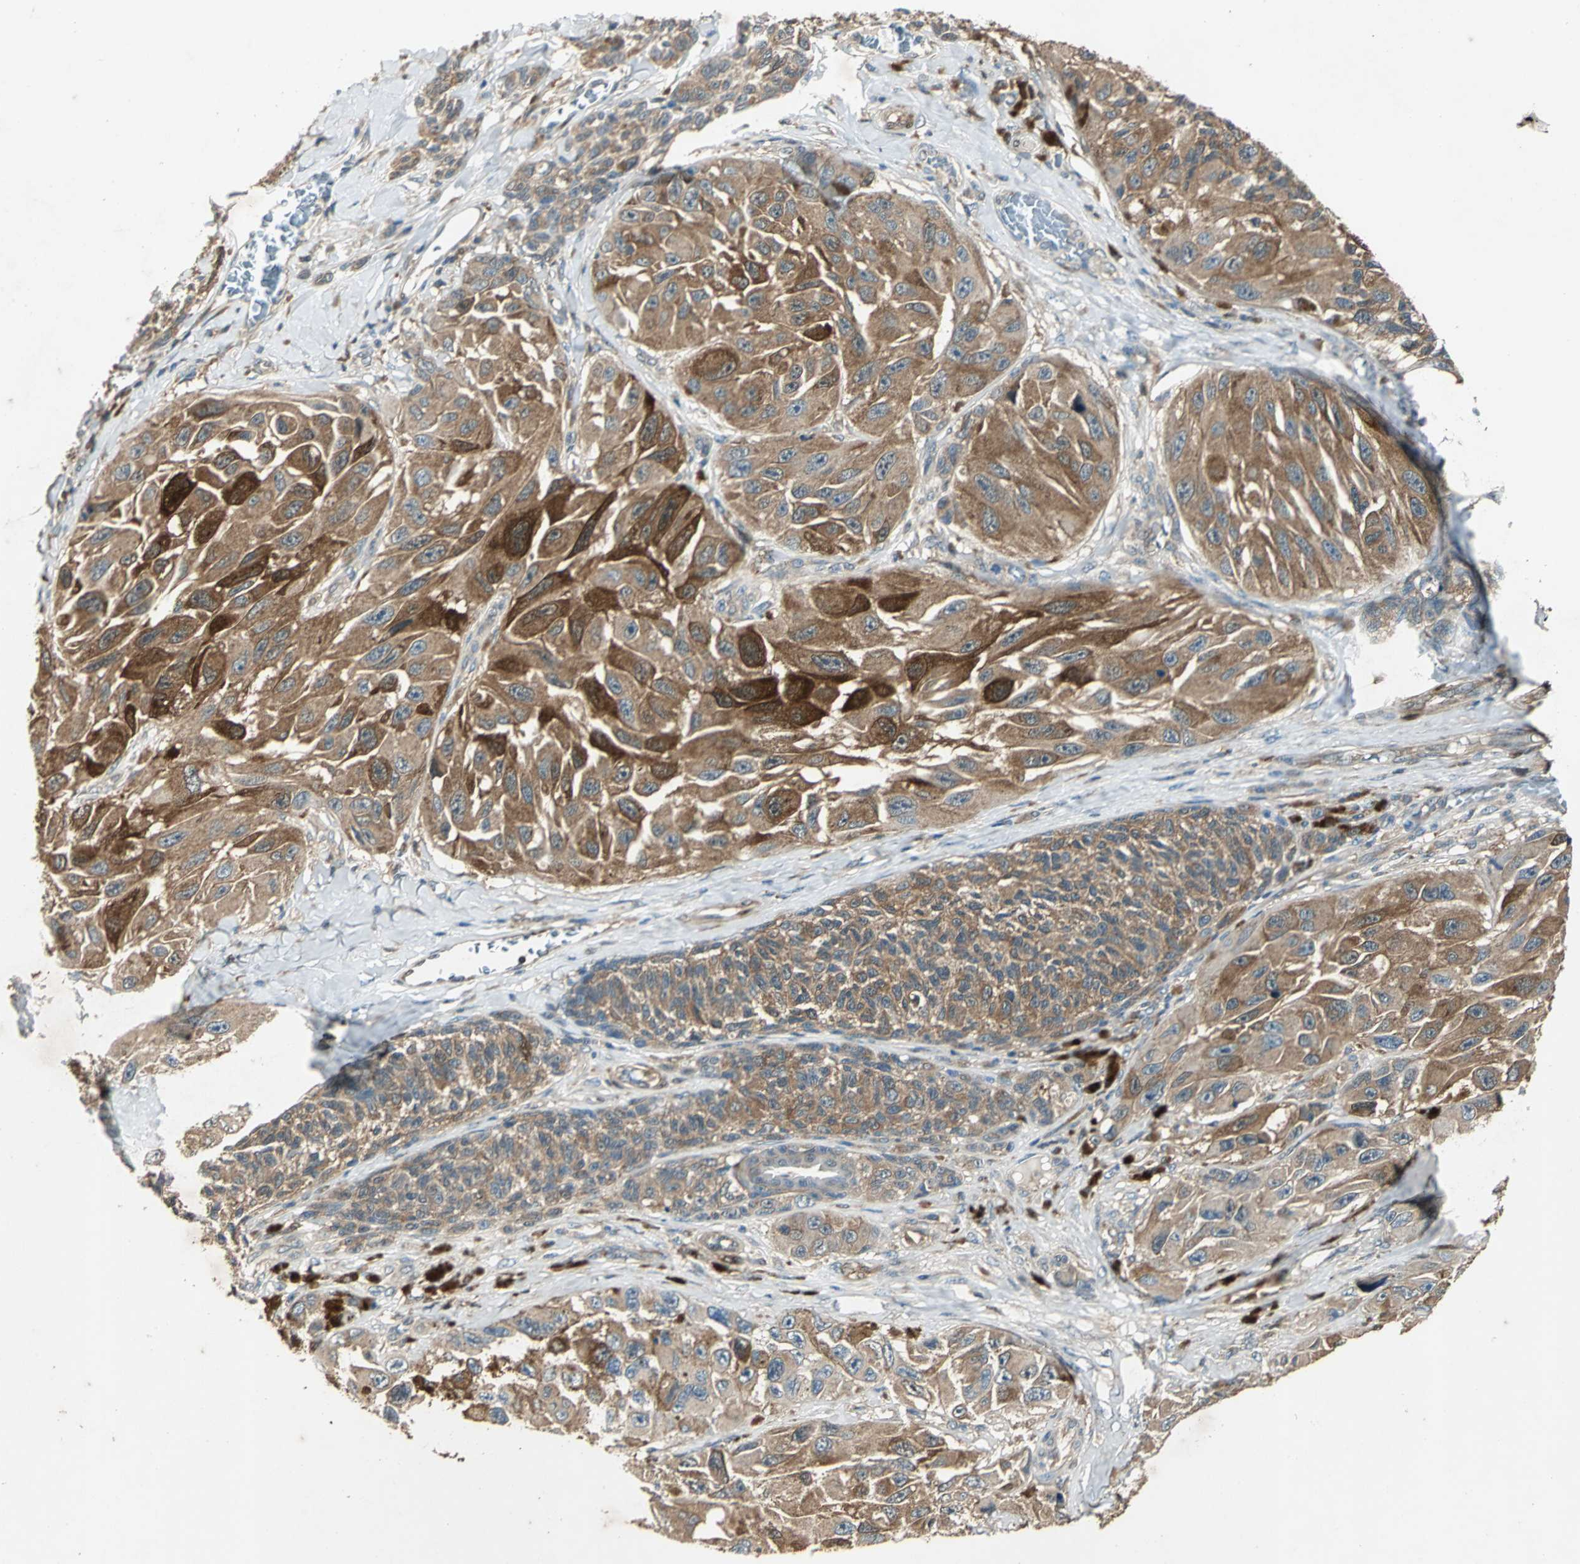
{"staining": {"intensity": "moderate", "quantity": ">75%", "location": "cytoplasmic/membranous"}, "tissue": "melanoma", "cell_type": "Tumor cells", "image_type": "cancer", "snomed": [{"axis": "morphology", "description": "Malignant melanoma, NOS"}, {"axis": "topography", "description": "Skin"}], "caption": "Immunohistochemical staining of human melanoma reveals medium levels of moderate cytoplasmic/membranous protein expression in about >75% of tumor cells.", "gene": "RRM2B", "patient": {"sex": "female", "age": 73}}